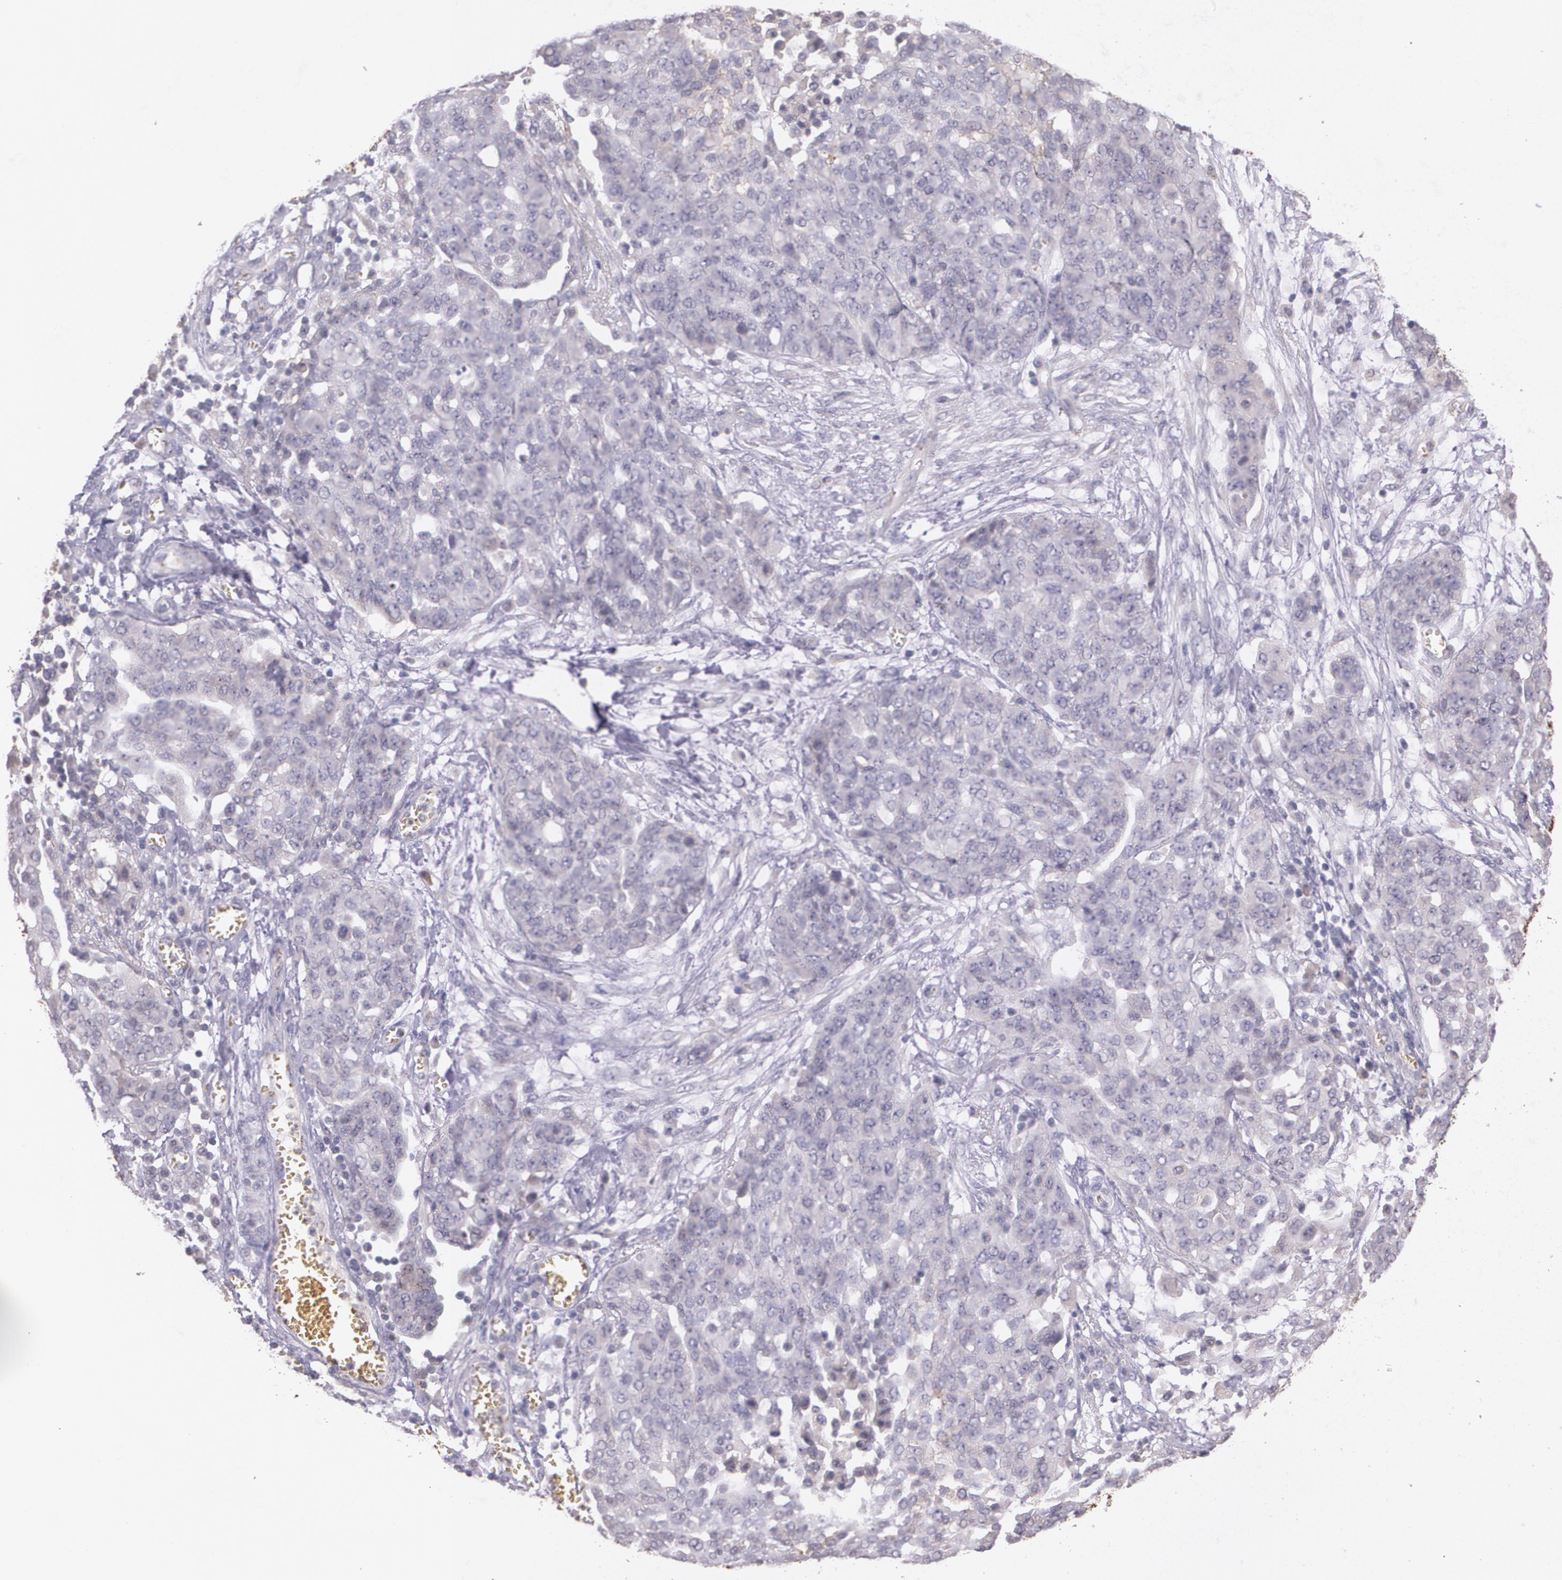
{"staining": {"intensity": "negative", "quantity": "none", "location": "none"}, "tissue": "ovarian cancer", "cell_type": "Tumor cells", "image_type": "cancer", "snomed": [{"axis": "morphology", "description": "Cystadenocarcinoma, serous, NOS"}, {"axis": "topography", "description": "Soft tissue"}, {"axis": "topography", "description": "Ovary"}], "caption": "There is no significant expression in tumor cells of ovarian cancer (serous cystadenocarcinoma).", "gene": "TM4SF1", "patient": {"sex": "female", "age": 57}}